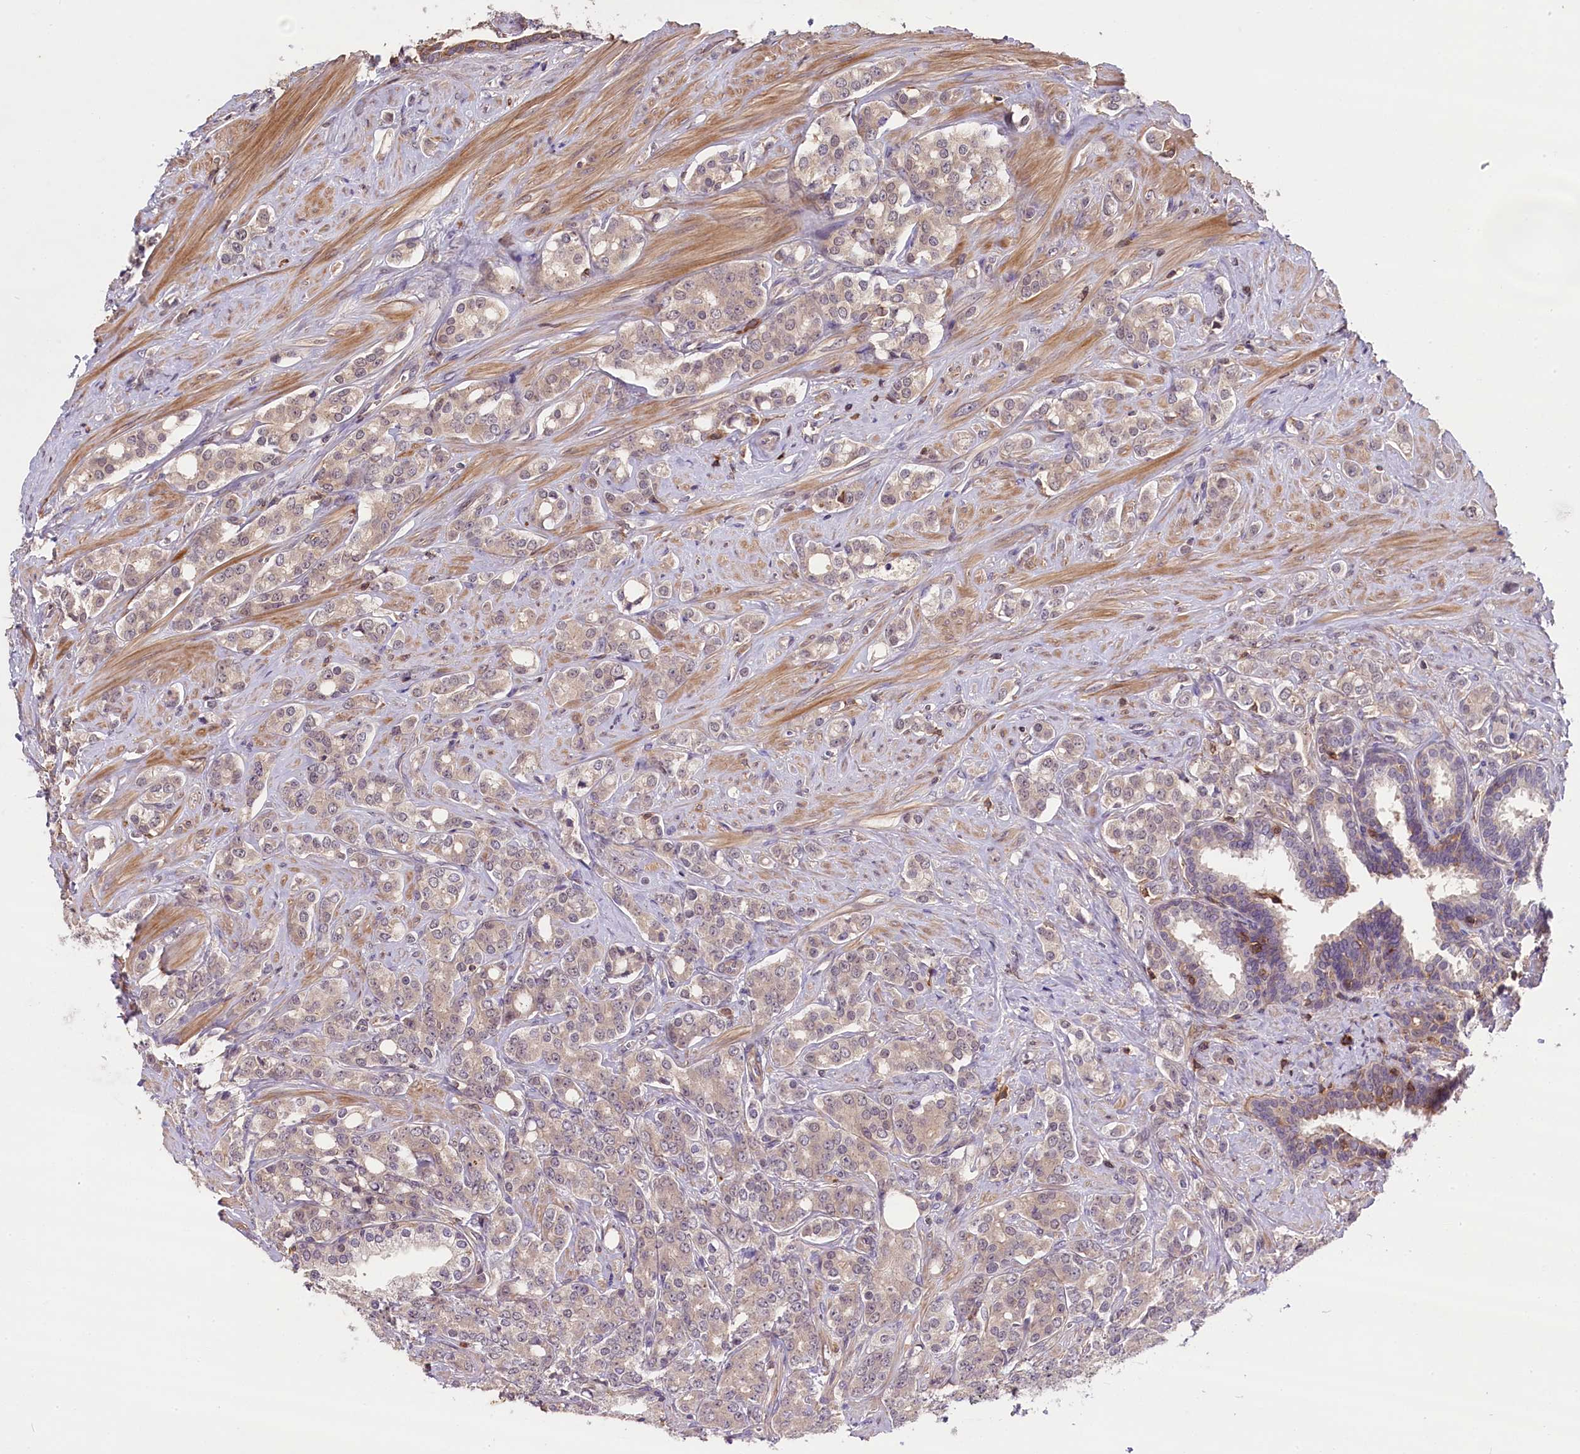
{"staining": {"intensity": "weak", "quantity": "25%-75%", "location": "cytoplasmic/membranous"}, "tissue": "prostate cancer", "cell_type": "Tumor cells", "image_type": "cancer", "snomed": [{"axis": "morphology", "description": "Adenocarcinoma, High grade"}, {"axis": "topography", "description": "Prostate"}], "caption": "Immunohistochemistry (DAB (3,3'-diaminobenzidine)) staining of prostate high-grade adenocarcinoma displays weak cytoplasmic/membranous protein staining in approximately 25%-75% of tumor cells.", "gene": "SKIDA1", "patient": {"sex": "male", "age": 62}}